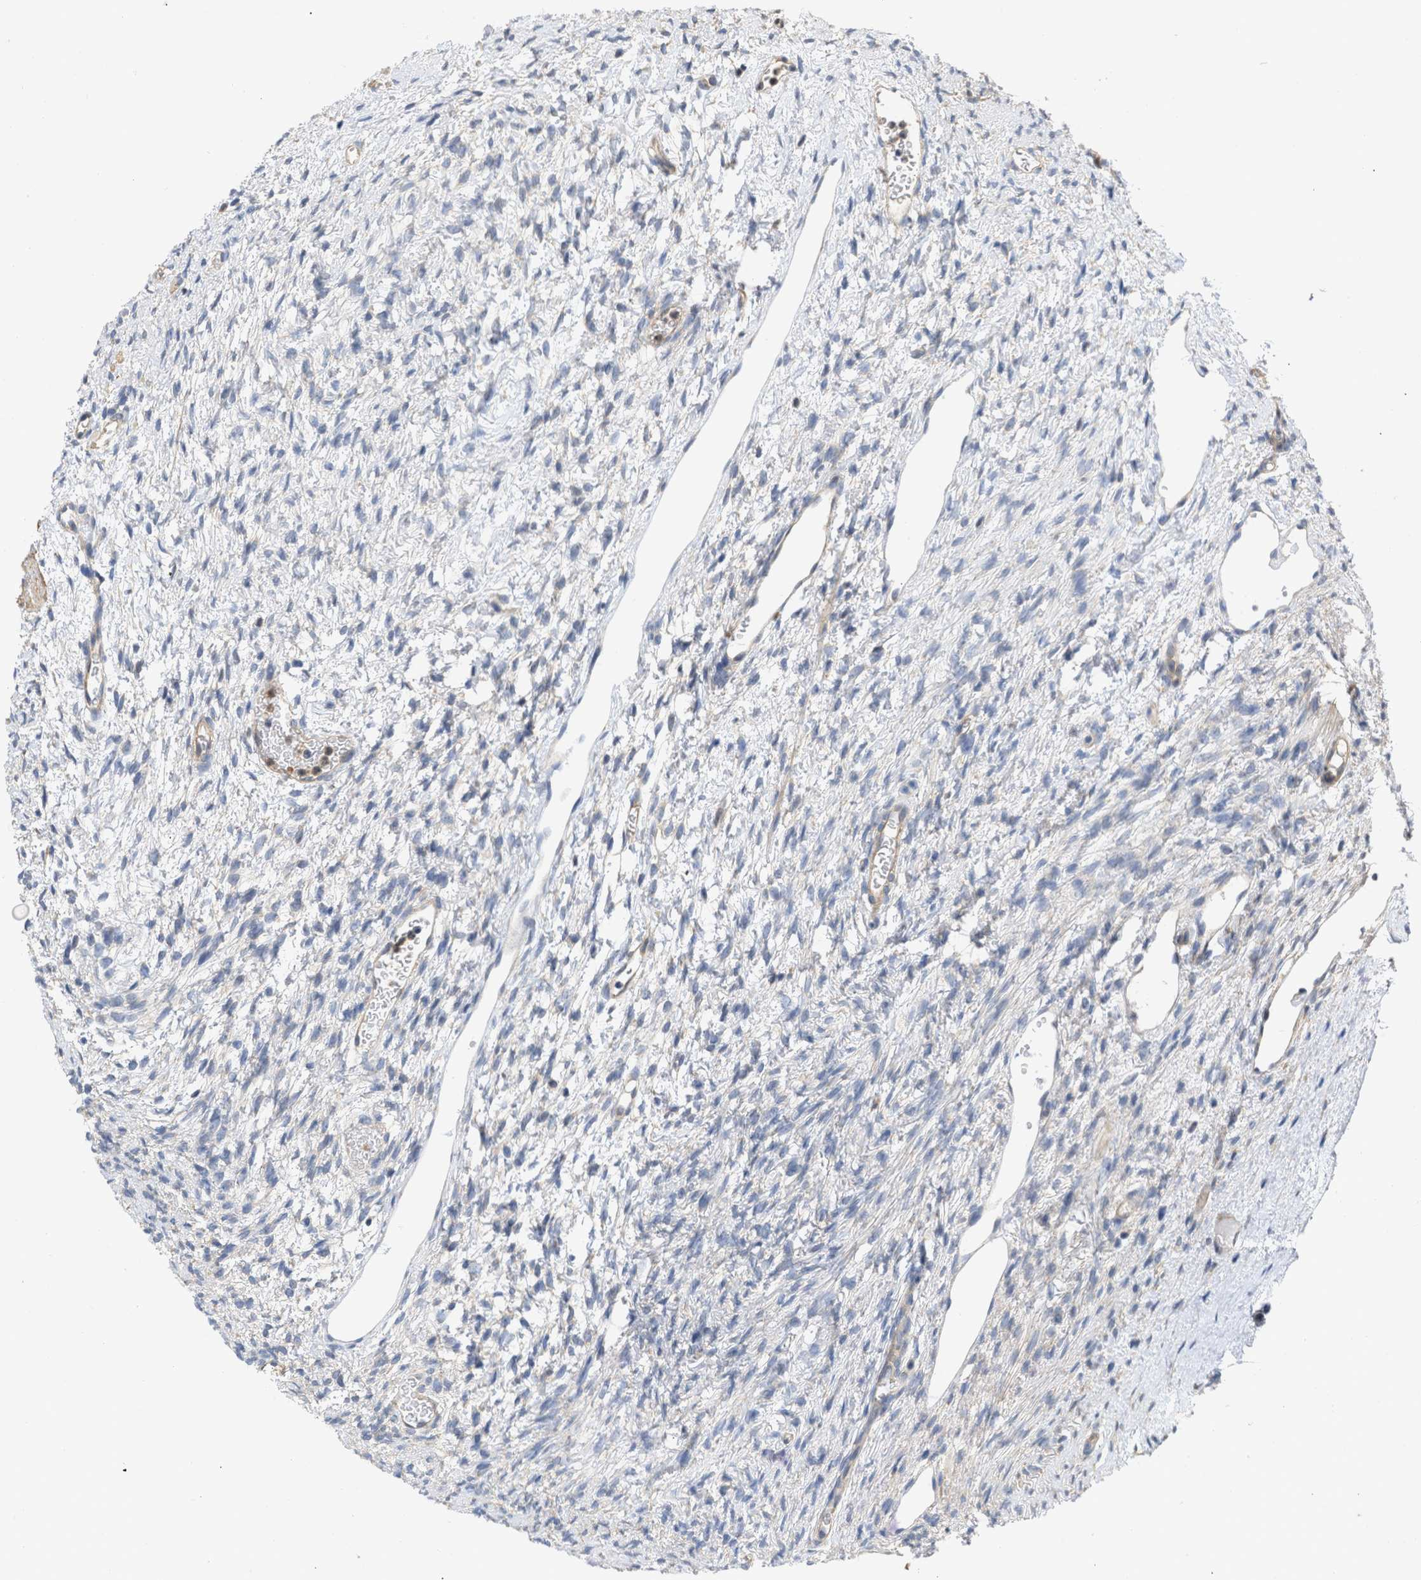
{"staining": {"intensity": "weak", "quantity": "25%-75%", "location": "cytoplasmic/membranous"}, "tissue": "ovary", "cell_type": "Follicle cells", "image_type": "normal", "snomed": [{"axis": "morphology", "description": "Normal tissue, NOS"}, {"axis": "topography", "description": "Ovary"}], "caption": "This image reveals immunohistochemistry staining of unremarkable human ovary, with low weak cytoplasmic/membranous expression in about 25%-75% of follicle cells.", "gene": "MAP2K3", "patient": {"sex": "female", "age": 33}}